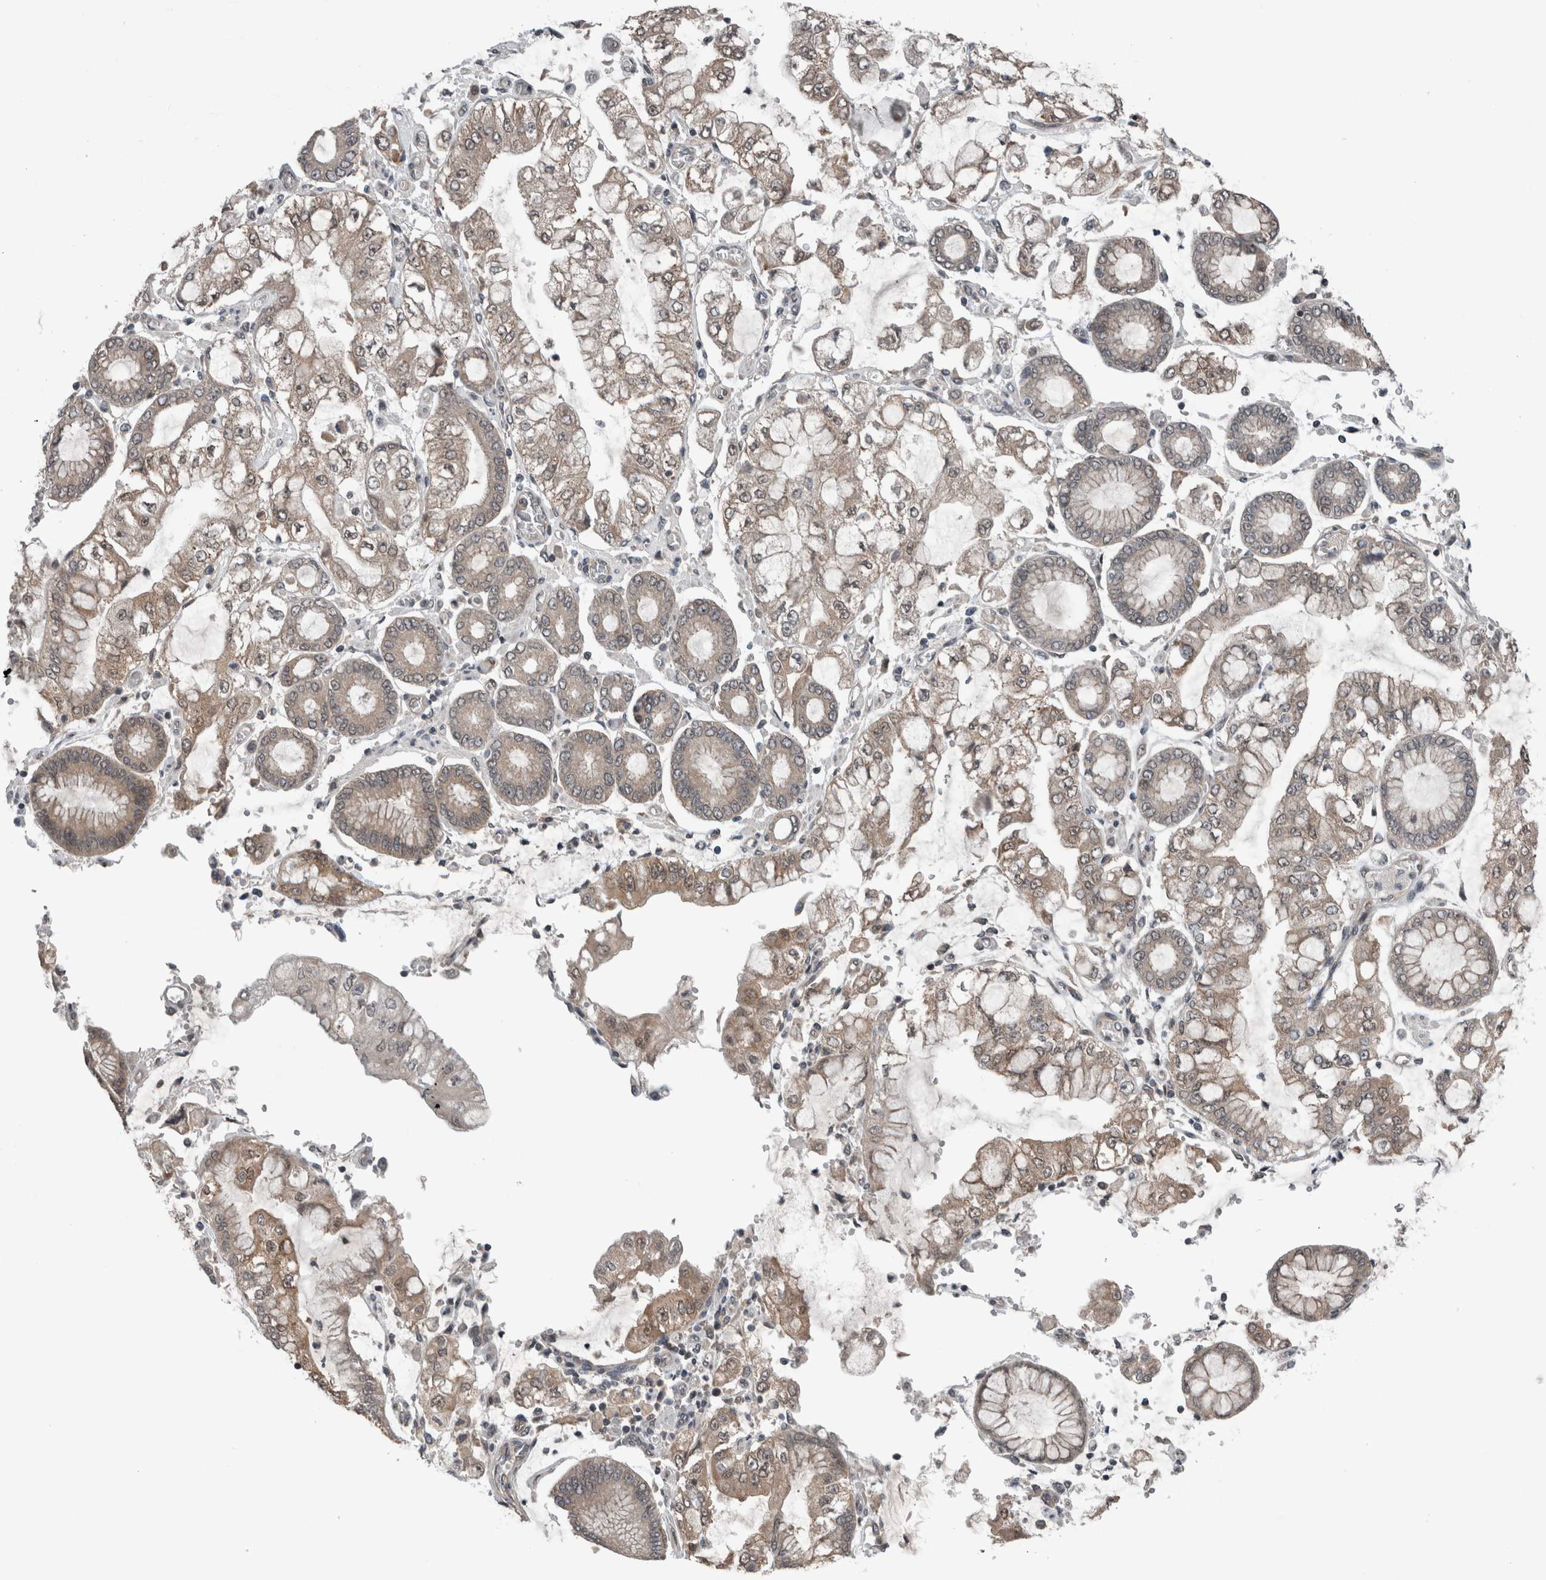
{"staining": {"intensity": "weak", "quantity": "25%-75%", "location": "cytoplasmic/membranous"}, "tissue": "stomach cancer", "cell_type": "Tumor cells", "image_type": "cancer", "snomed": [{"axis": "morphology", "description": "Adenocarcinoma, NOS"}, {"axis": "topography", "description": "Stomach"}], "caption": "Tumor cells exhibit weak cytoplasmic/membranous expression in approximately 25%-75% of cells in stomach adenocarcinoma.", "gene": "ENY2", "patient": {"sex": "male", "age": 76}}